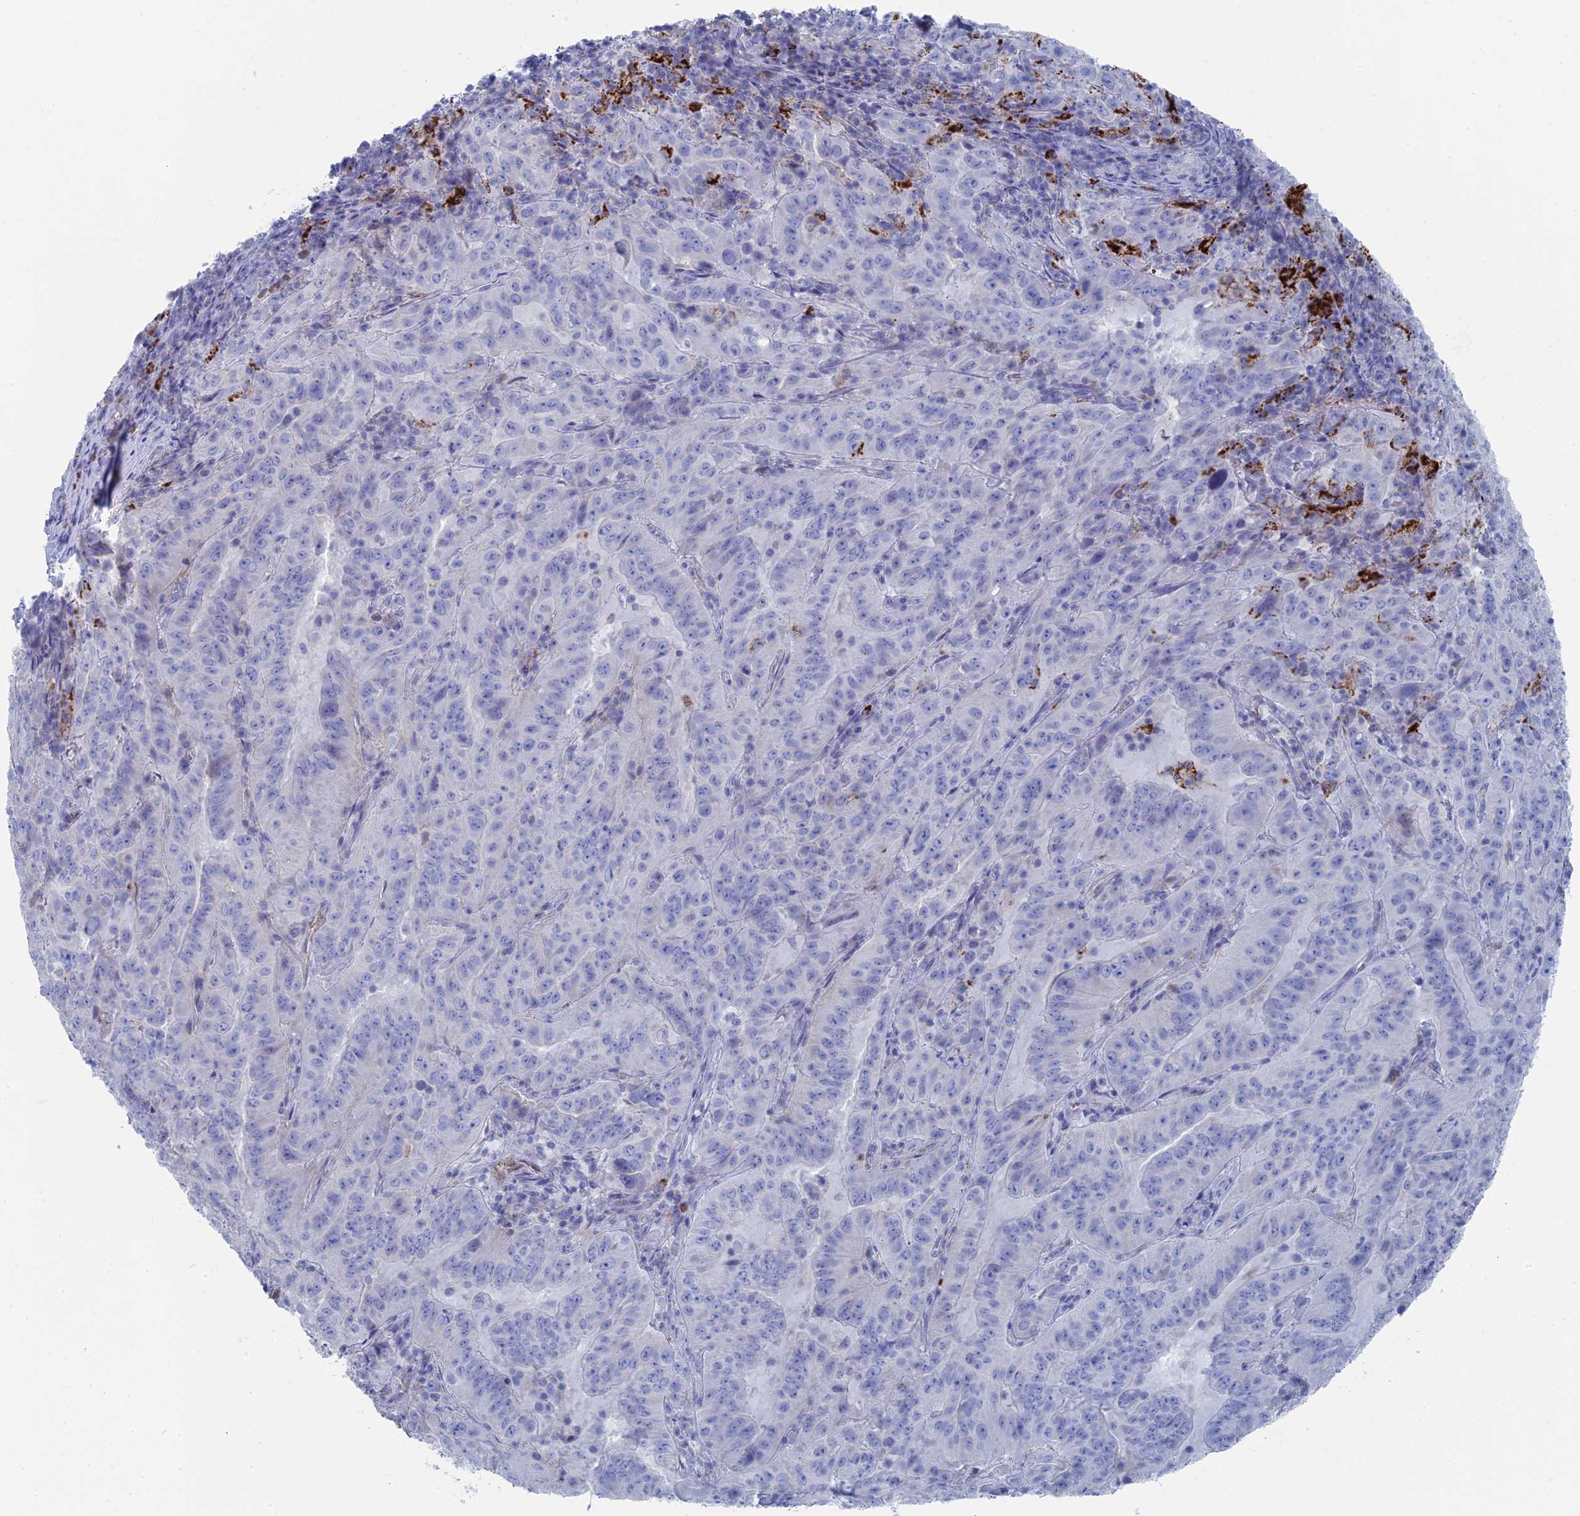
{"staining": {"intensity": "negative", "quantity": "none", "location": "none"}, "tissue": "pancreatic cancer", "cell_type": "Tumor cells", "image_type": "cancer", "snomed": [{"axis": "morphology", "description": "Adenocarcinoma, NOS"}, {"axis": "topography", "description": "Pancreas"}], "caption": "Micrograph shows no significant protein expression in tumor cells of pancreatic cancer.", "gene": "ALMS1", "patient": {"sex": "male", "age": 63}}